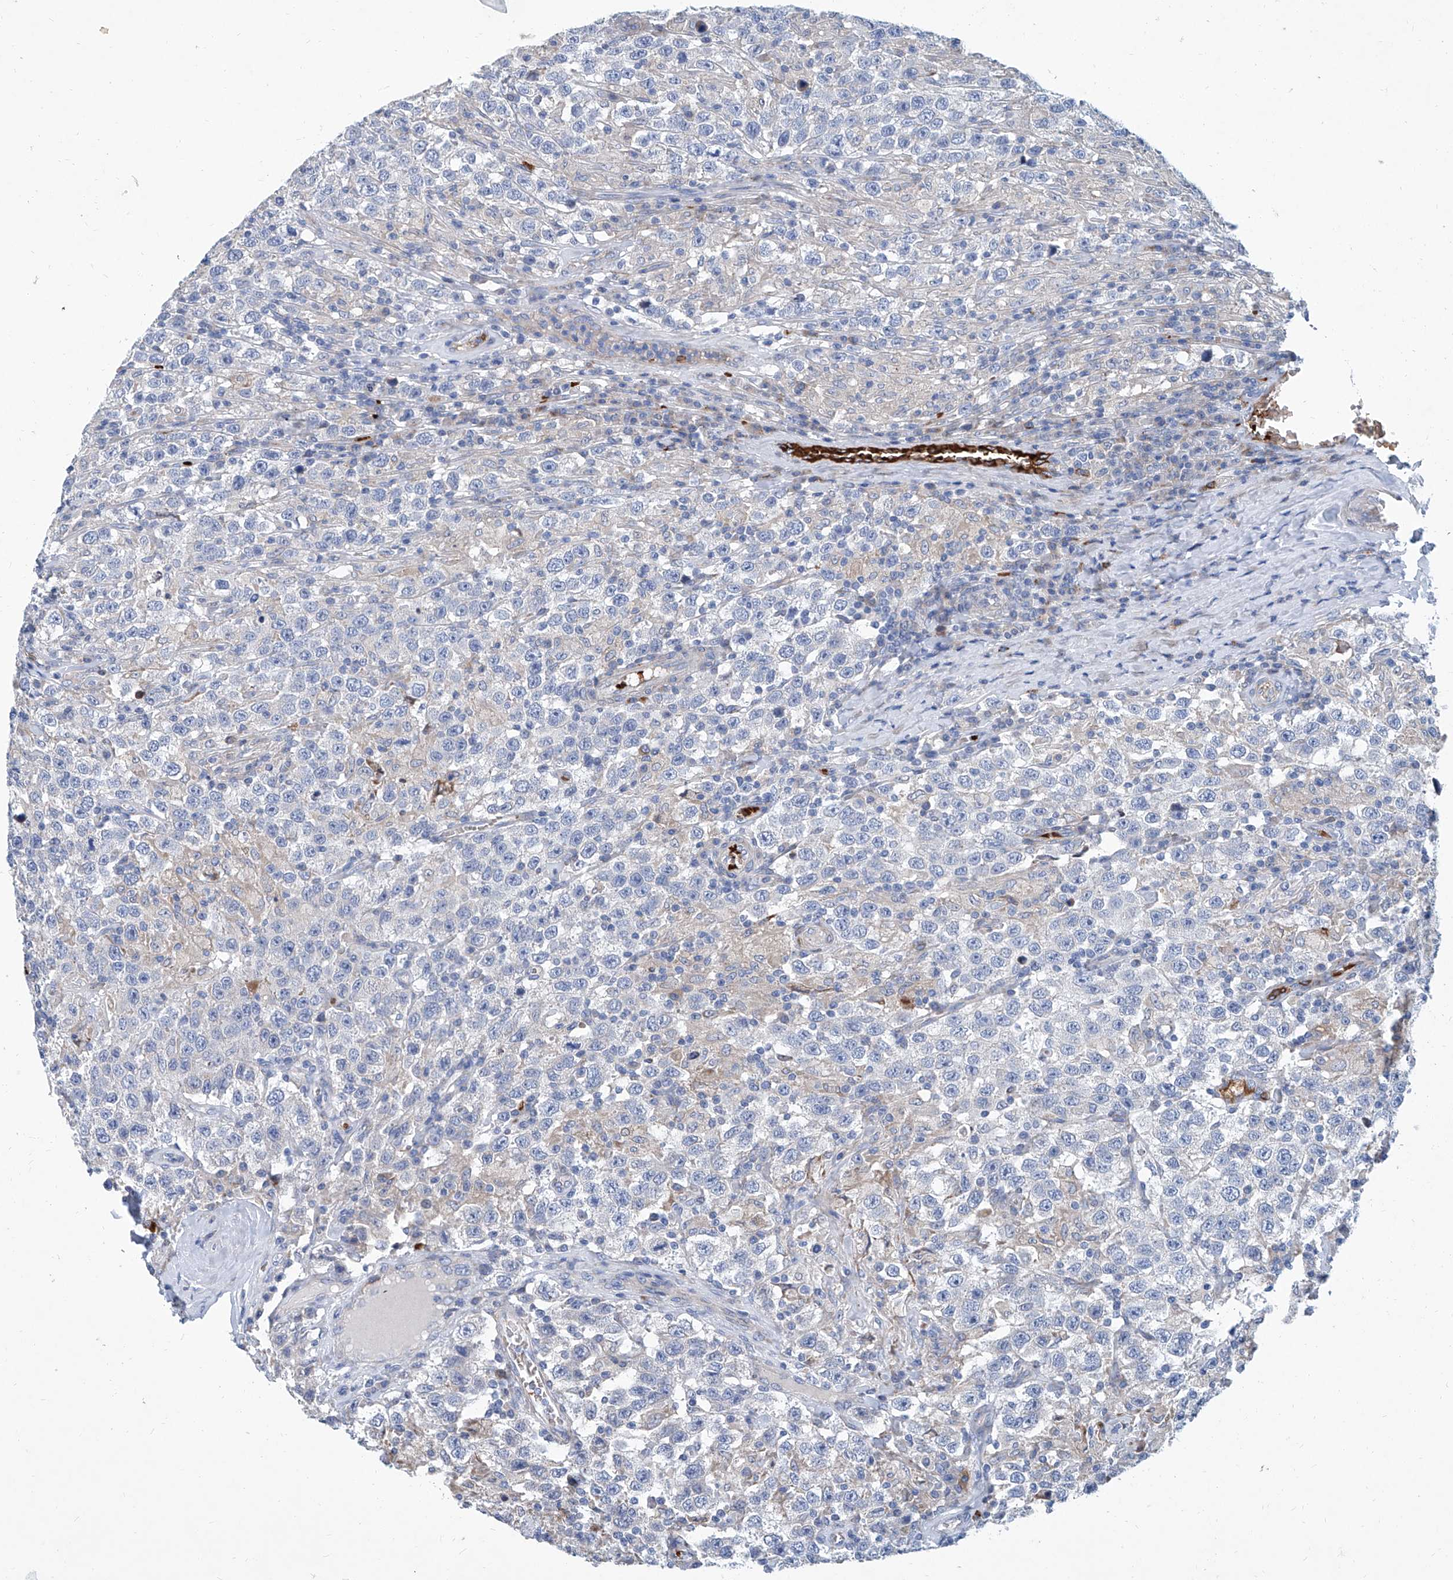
{"staining": {"intensity": "negative", "quantity": "none", "location": "none"}, "tissue": "testis cancer", "cell_type": "Tumor cells", "image_type": "cancer", "snomed": [{"axis": "morphology", "description": "Seminoma, NOS"}, {"axis": "topography", "description": "Testis"}], "caption": "This histopathology image is of testis seminoma stained with immunohistochemistry to label a protein in brown with the nuclei are counter-stained blue. There is no positivity in tumor cells.", "gene": "FPR2", "patient": {"sex": "male", "age": 41}}